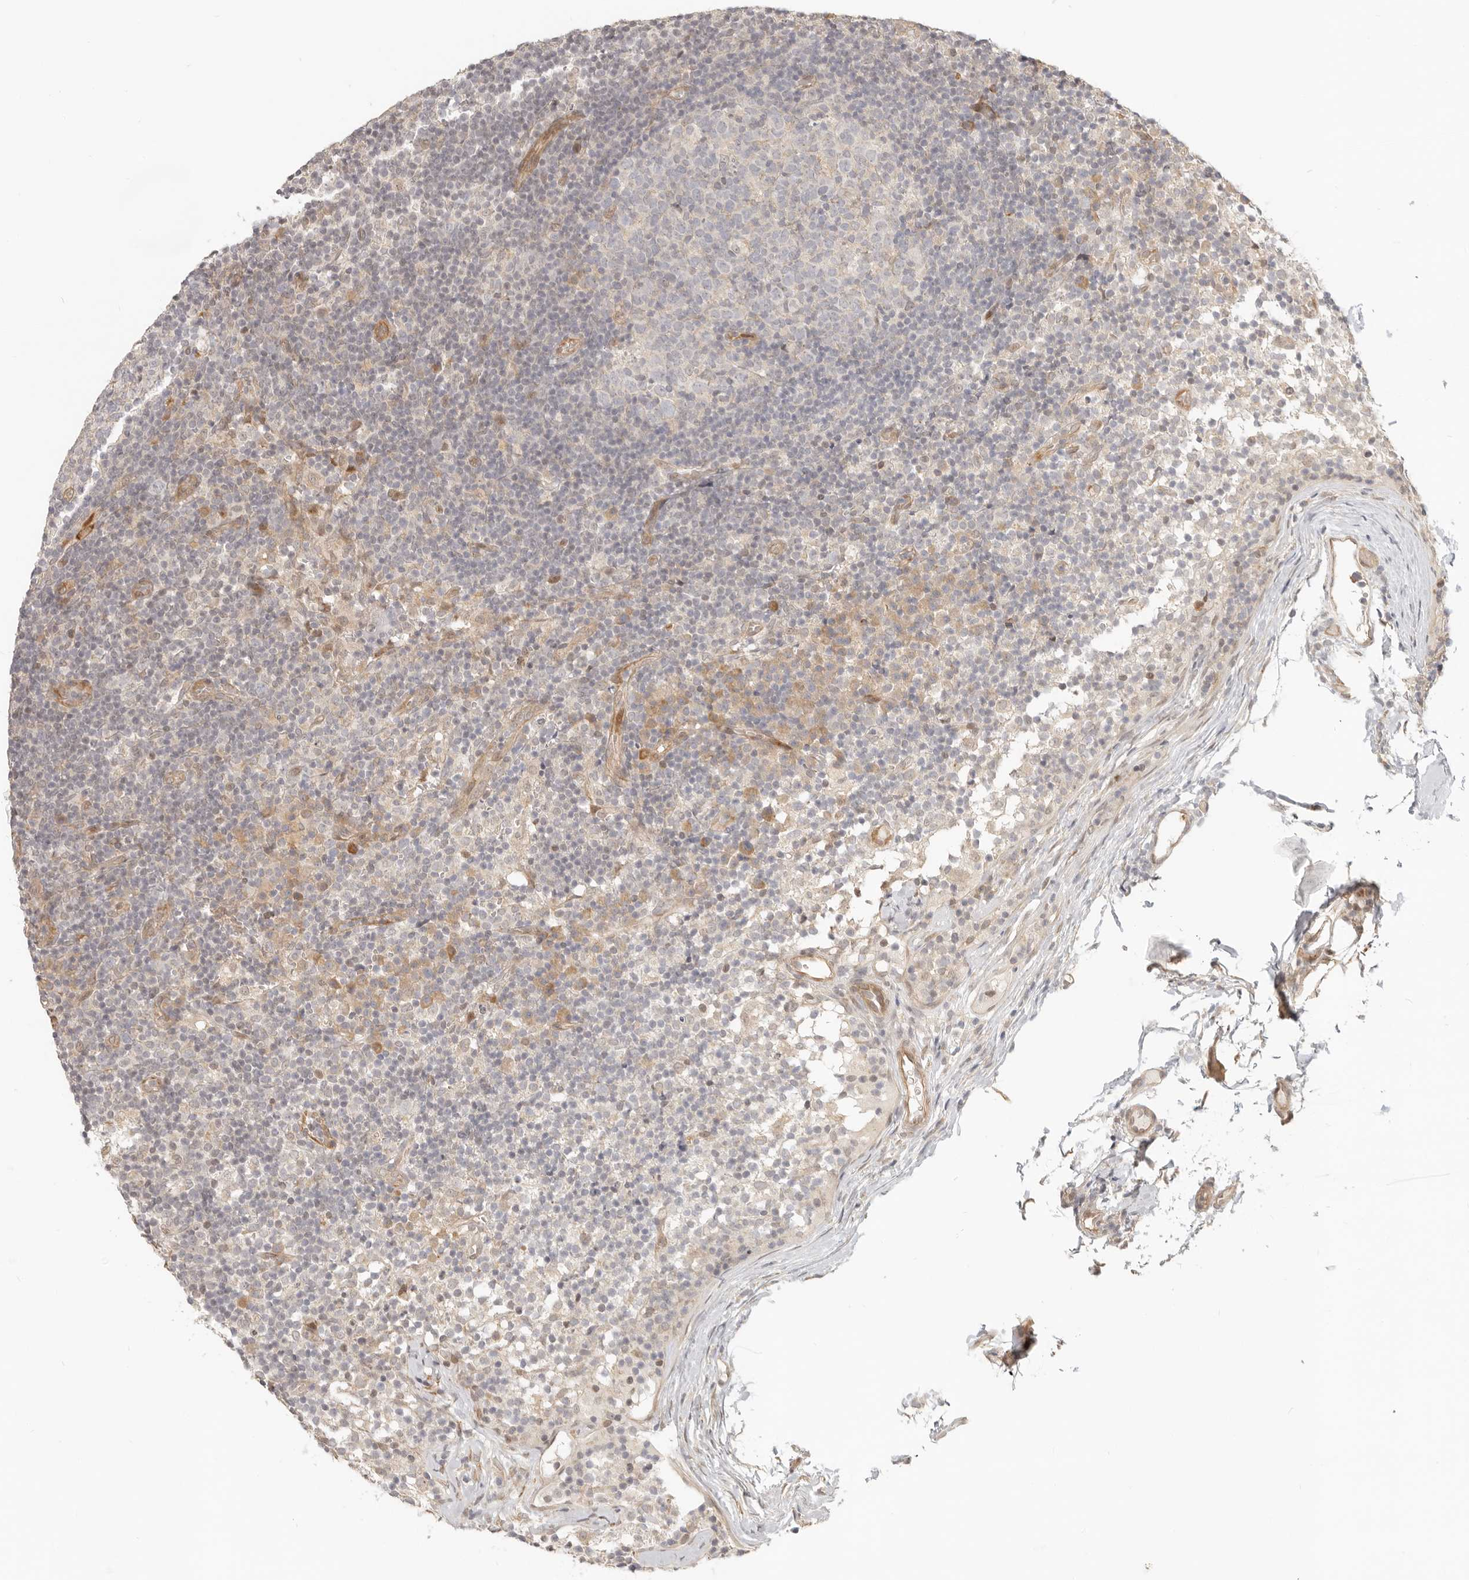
{"staining": {"intensity": "negative", "quantity": "none", "location": "none"}, "tissue": "lymph node", "cell_type": "Germinal center cells", "image_type": "normal", "snomed": [{"axis": "morphology", "description": "Normal tissue, NOS"}, {"axis": "morphology", "description": "Inflammation, NOS"}, {"axis": "topography", "description": "Lymph node"}], "caption": "Immunohistochemistry (IHC) photomicrograph of unremarkable lymph node stained for a protein (brown), which shows no staining in germinal center cells. The staining was performed using DAB to visualize the protein expression in brown, while the nuclei were stained in blue with hematoxylin (Magnification: 20x).", "gene": "TUFT1", "patient": {"sex": "male", "age": 55}}